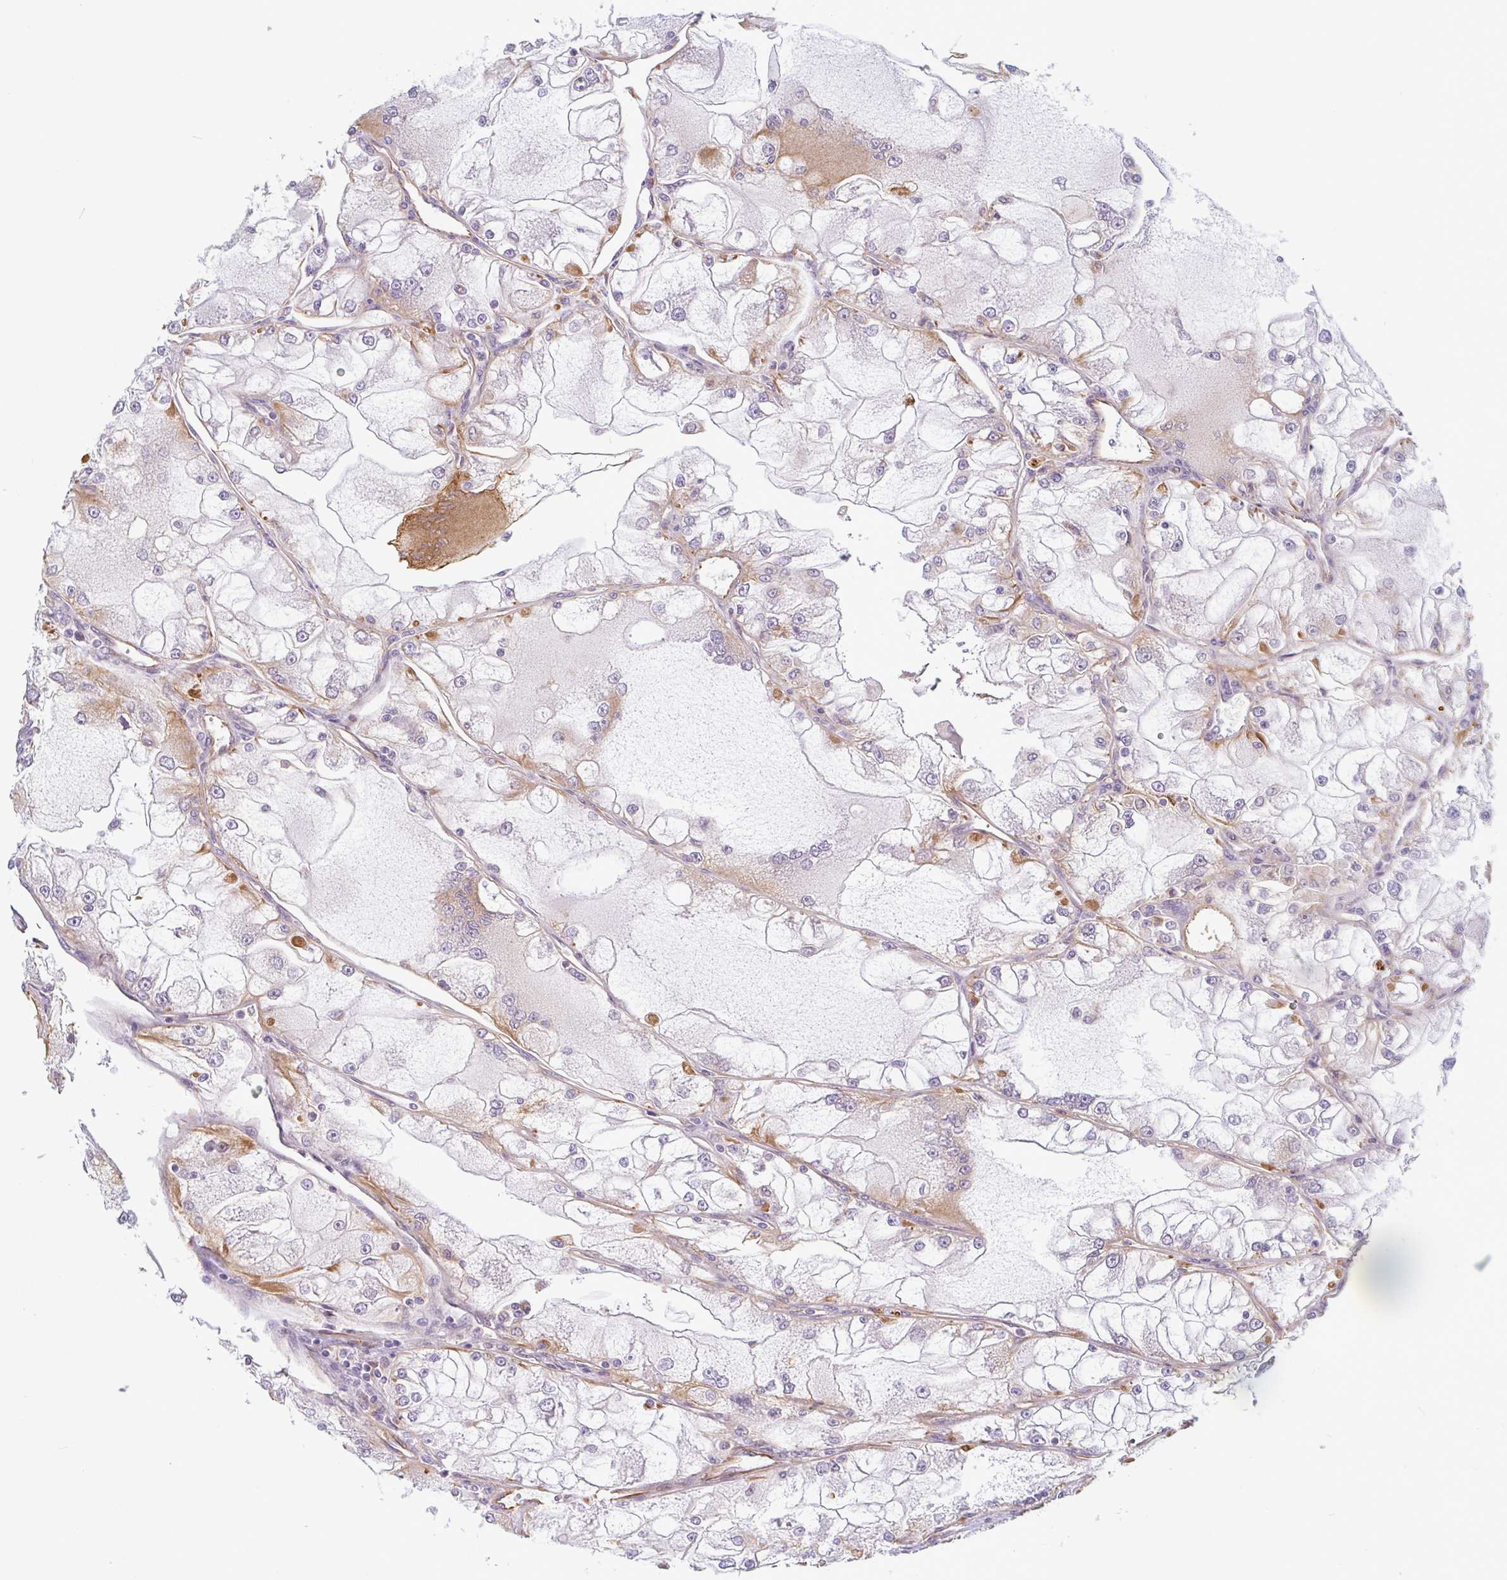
{"staining": {"intensity": "negative", "quantity": "none", "location": "none"}, "tissue": "renal cancer", "cell_type": "Tumor cells", "image_type": "cancer", "snomed": [{"axis": "morphology", "description": "Adenocarcinoma, NOS"}, {"axis": "topography", "description": "Kidney"}], "caption": "High magnification brightfield microscopy of renal cancer (adenocarcinoma) stained with DAB (brown) and counterstained with hematoxylin (blue): tumor cells show no significant positivity. (Stains: DAB immunohistochemistry with hematoxylin counter stain, Microscopy: brightfield microscopy at high magnification).", "gene": "PPFIA1", "patient": {"sex": "female", "age": 72}}